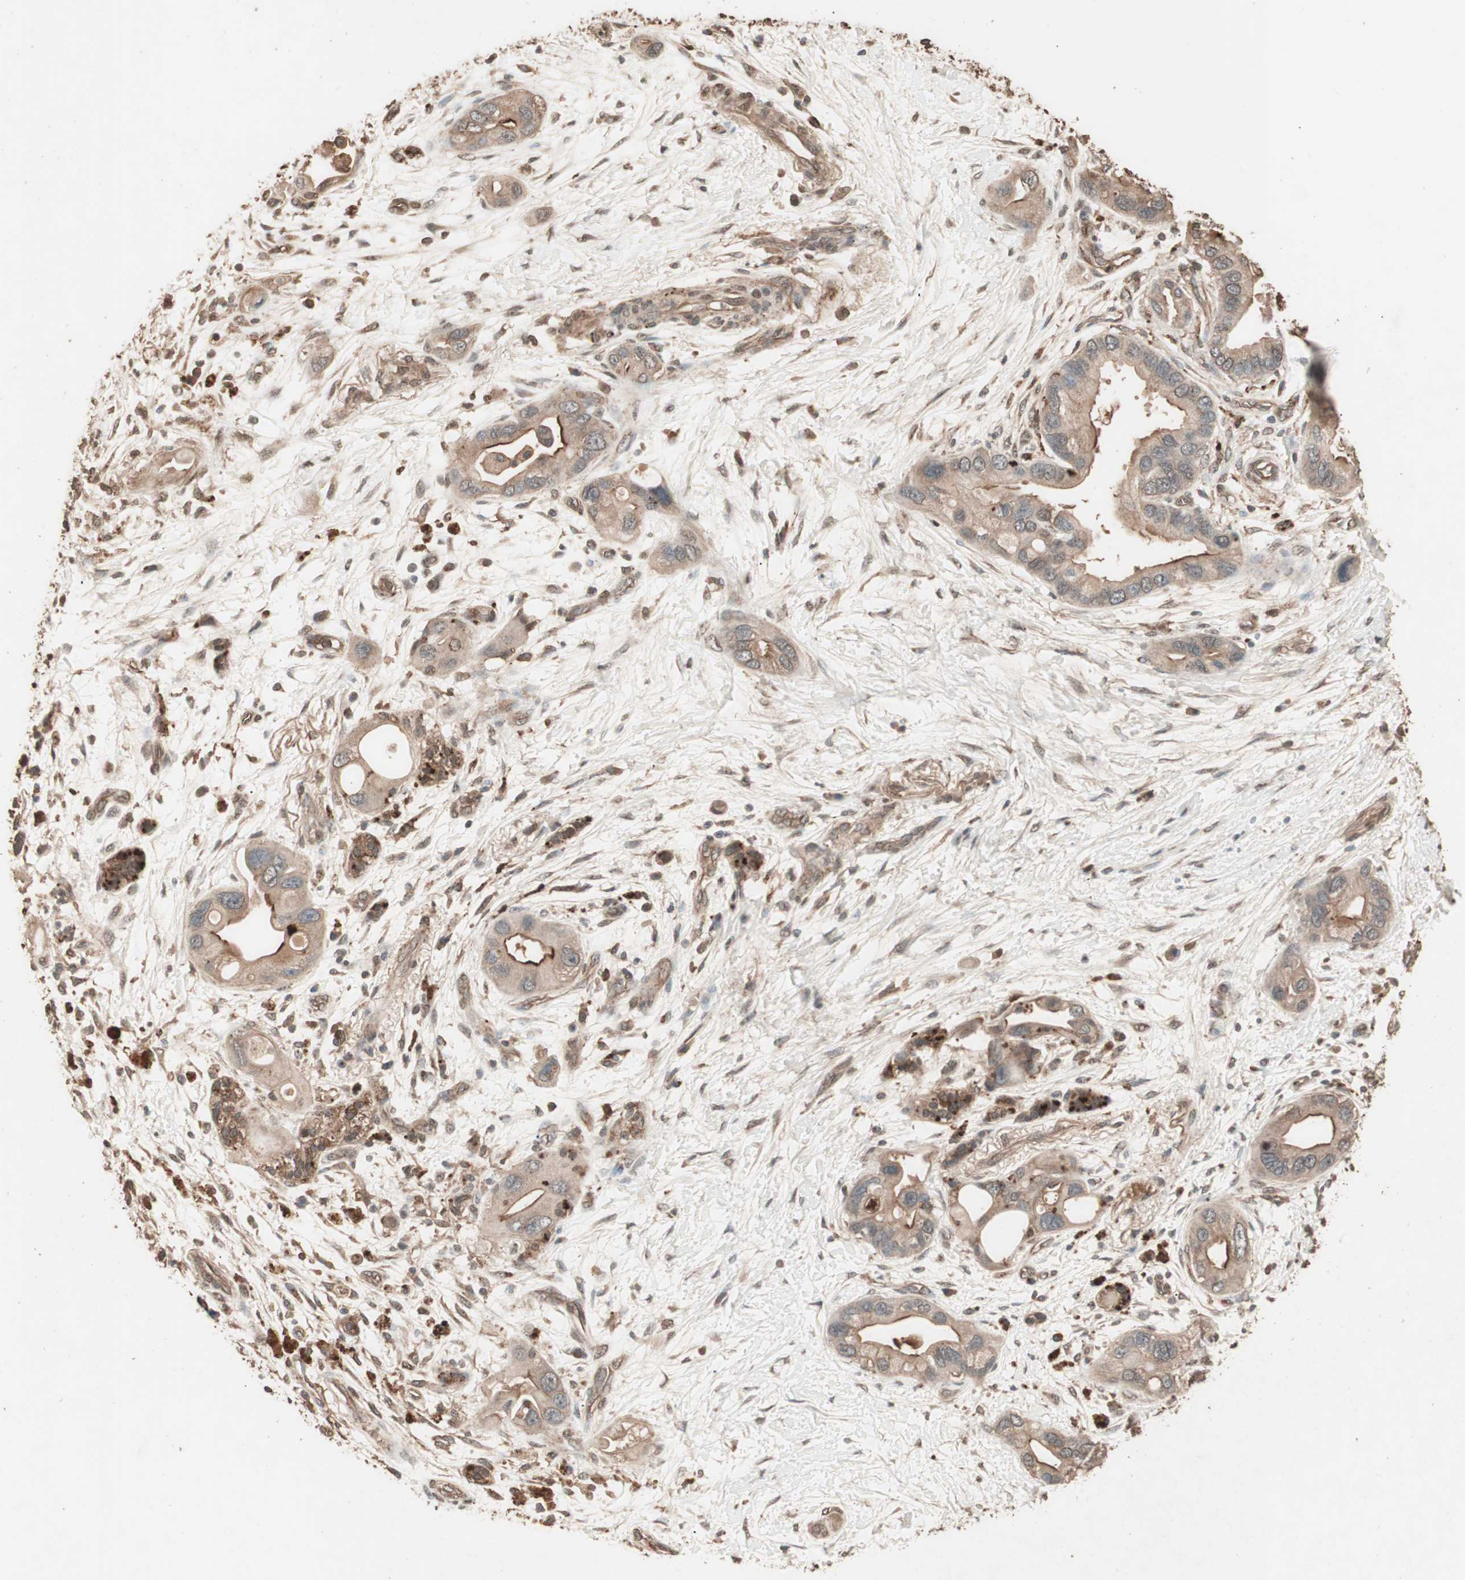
{"staining": {"intensity": "moderate", "quantity": ">75%", "location": "cytoplasmic/membranous"}, "tissue": "pancreatic cancer", "cell_type": "Tumor cells", "image_type": "cancer", "snomed": [{"axis": "morphology", "description": "Adenocarcinoma, NOS"}, {"axis": "topography", "description": "Pancreas"}], "caption": "Immunohistochemical staining of human pancreatic cancer displays moderate cytoplasmic/membranous protein staining in about >75% of tumor cells. (Stains: DAB in brown, nuclei in blue, Microscopy: brightfield microscopy at high magnification).", "gene": "CCN4", "patient": {"sex": "female", "age": 77}}